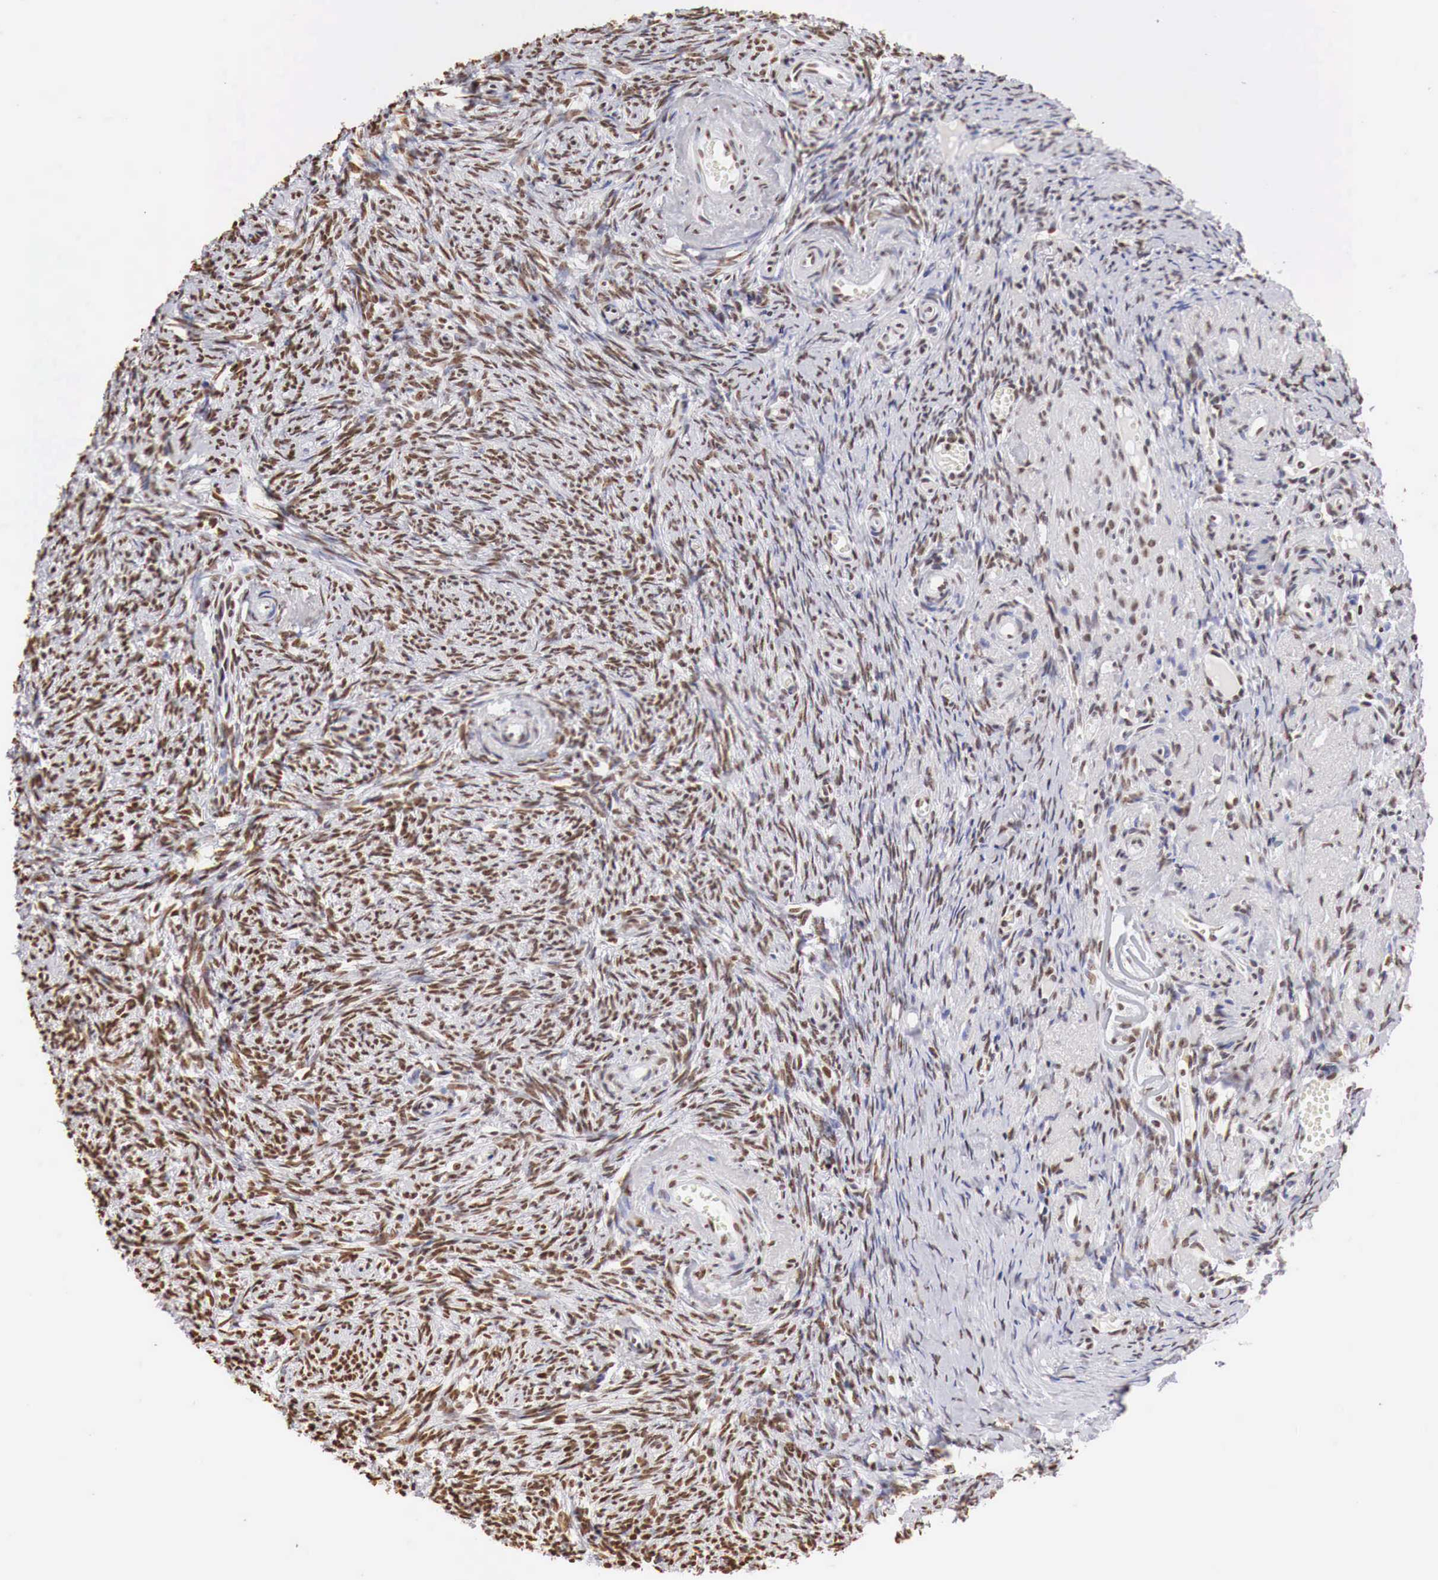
{"staining": {"intensity": "strong", "quantity": ">75%", "location": "nuclear"}, "tissue": "ovary", "cell_type": "Ovarian stroma cells", "image_type": "normal", "snomed": [{"axis": "morphology", "description": "Normal tissue, NOS"}, {"axis": "topography", "description": "Ovary"}], "caption": "An image of ovary stained for a protein demonstrates strong nuclear brown staining in ovarian stroma cells.", "gene": "DKC1", "patient": {"sex": "female", "age": 63}}